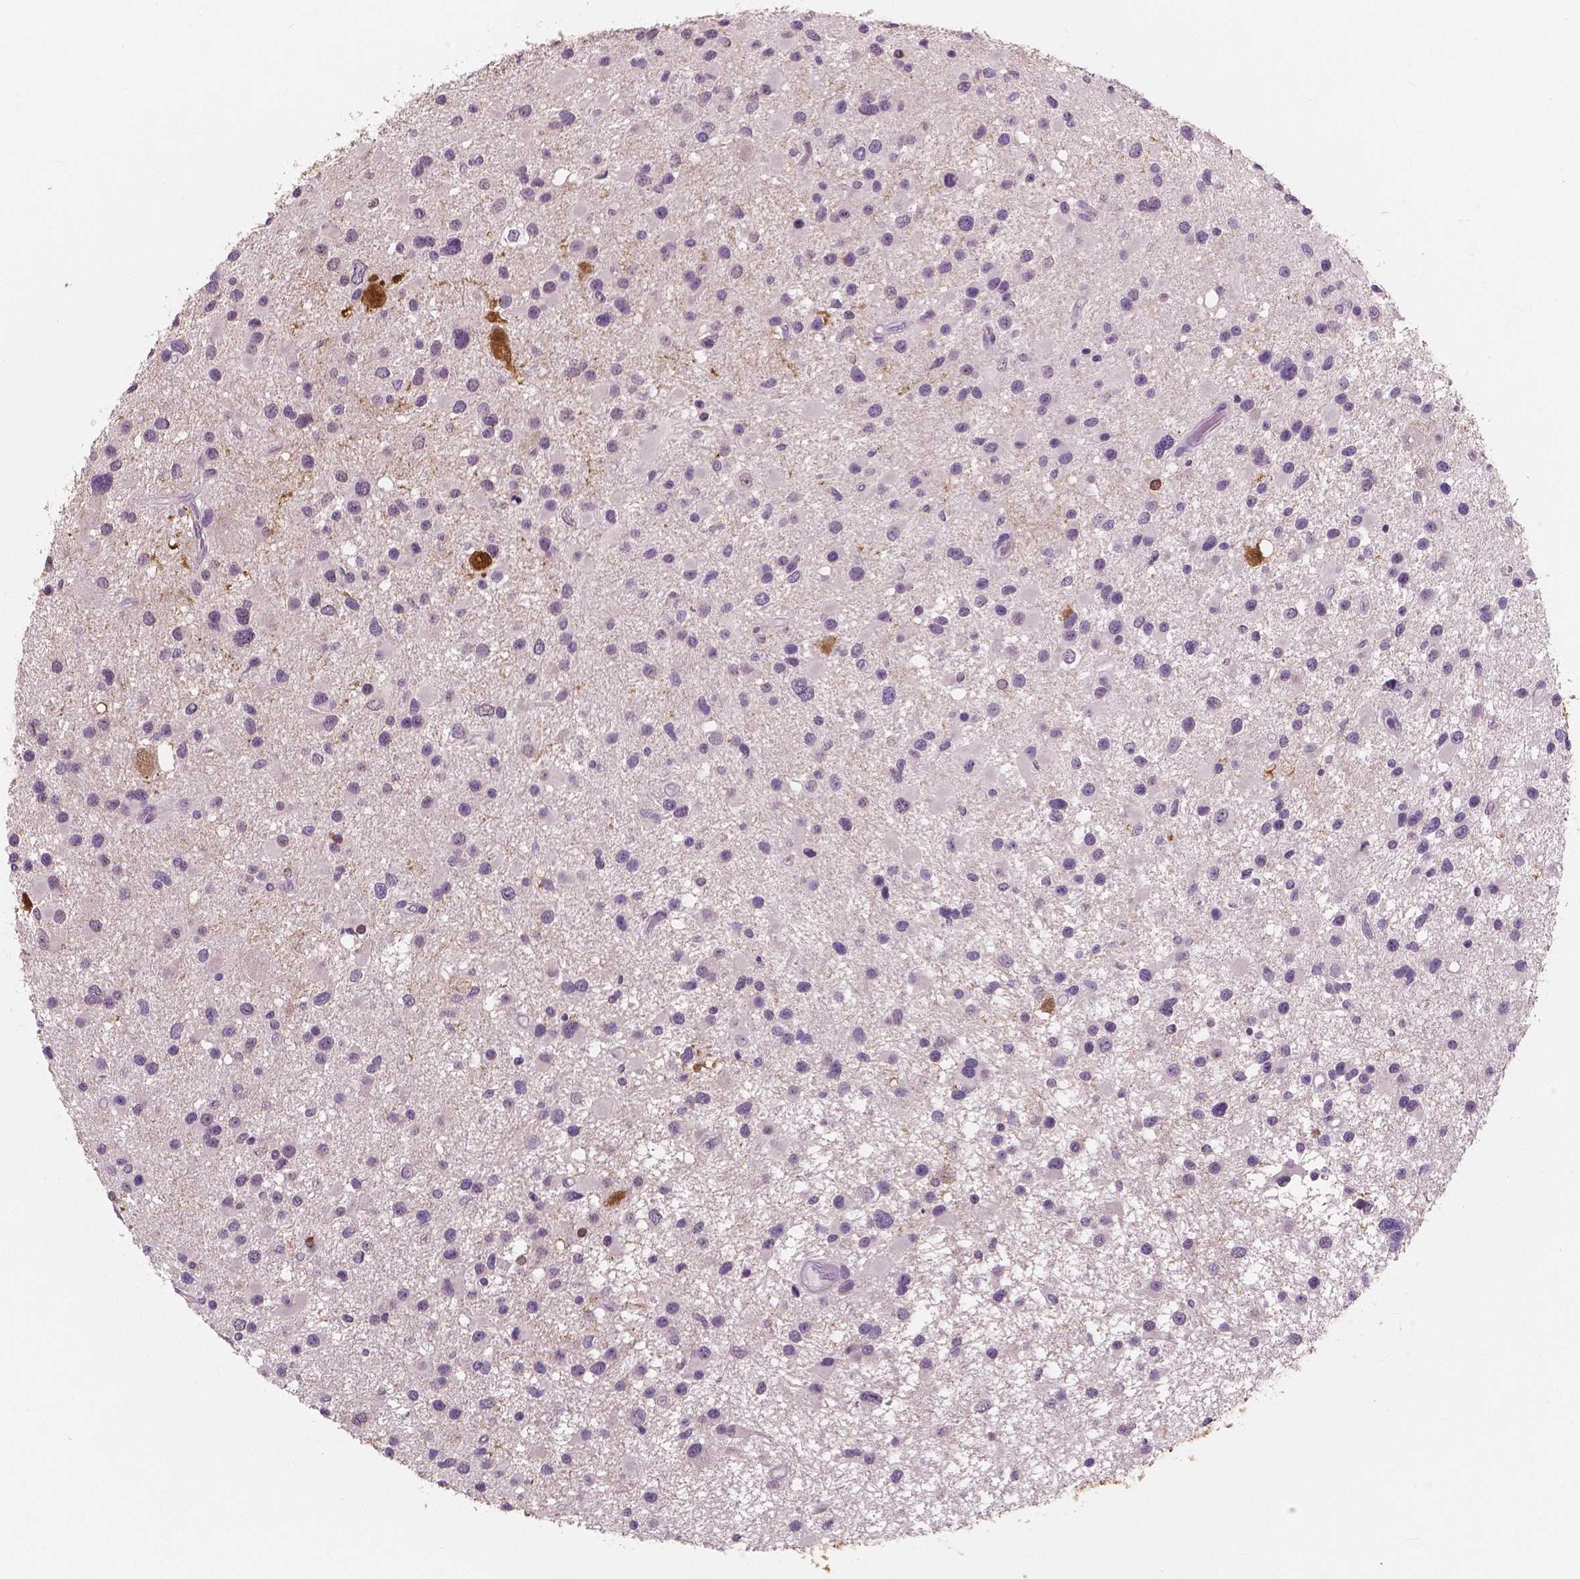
{"staining": {"intensity": "negative", "quantity": "none", "location": "none"}, "tissue": "glioma", "cell_type": "Tumor cells", "image_type": "cancer", "snomed": [{"axis": "morphology", "description": "Glioma, malignant, Low grade"}, {"axis": "topography", "description": "Brain"}], "caption": "Human glioma stained for a protein using immunohistochemistry (IHC) shows no expression in tumor cells.", "gene": "NECAB1", "patient": {"sex": "female", "age": 32}}